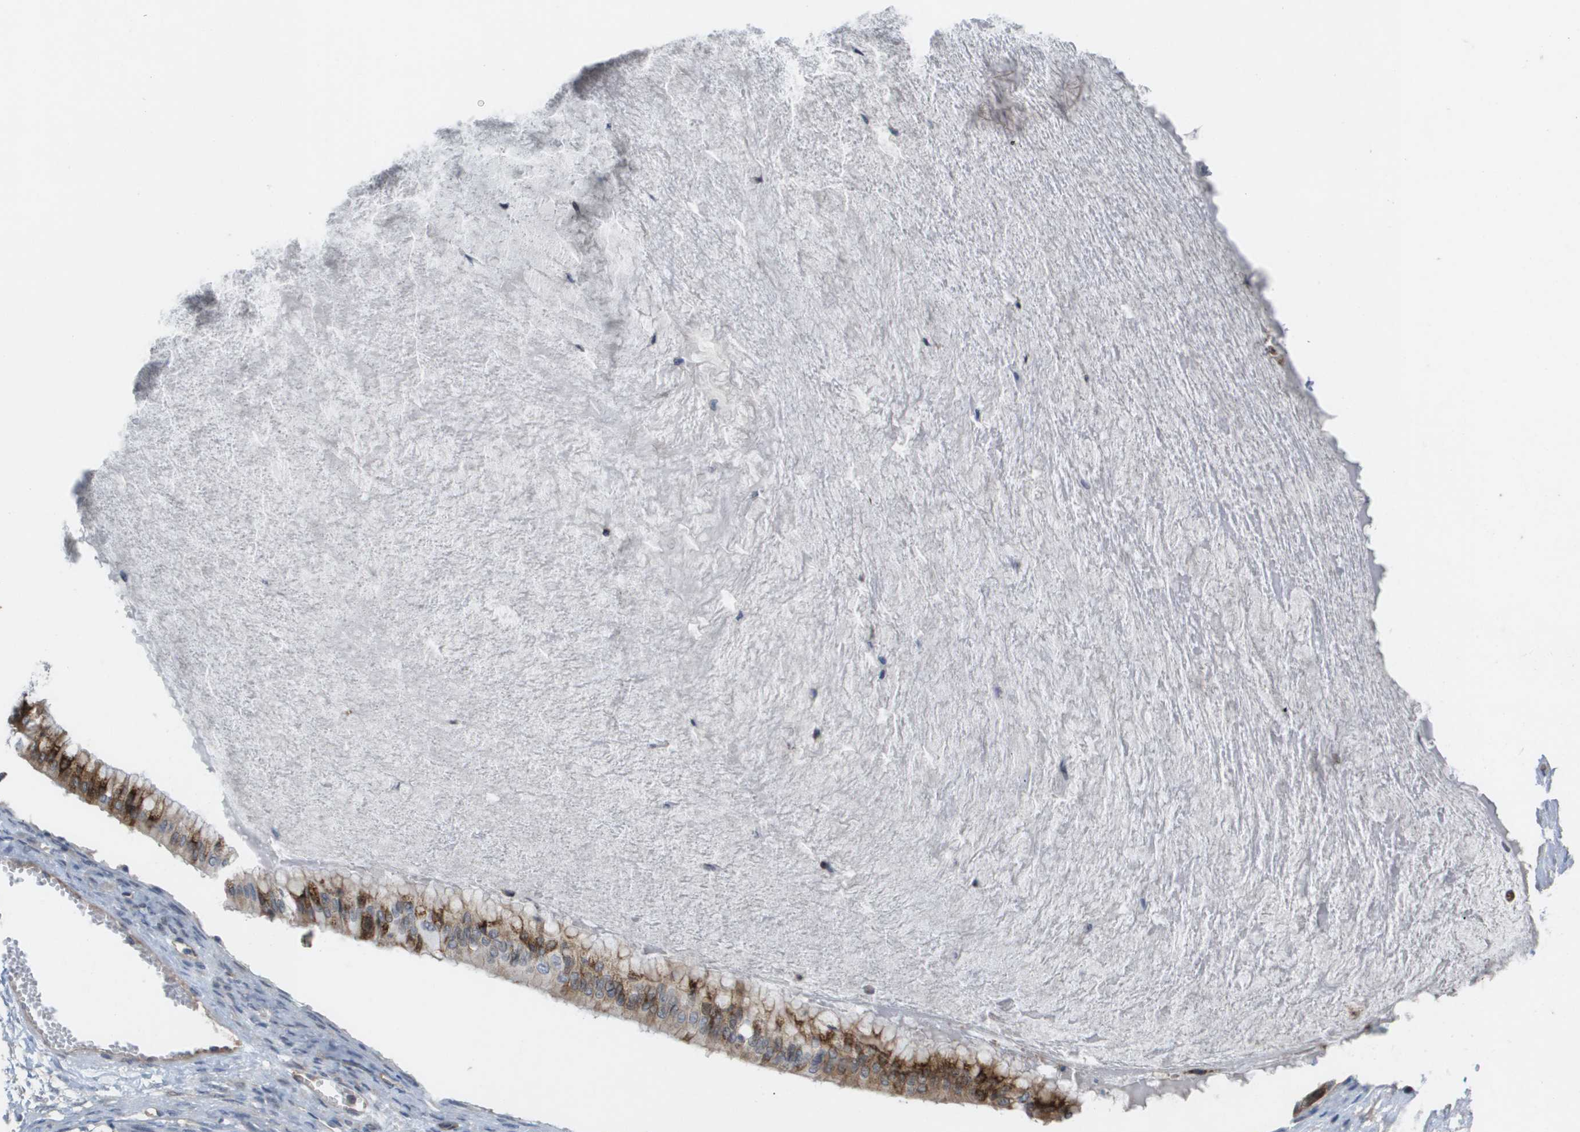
{"staining": {"intensity": "moderate", "quantity": ">75%", "location": "cytoplasmic/membranous"}, "tissue": "ovarian cancer", "cell_type": "Tumor cells", "image_type": "cancer", "snomed": [{"axis": "morphology", "description": "Cystadenocarcinoma, mucinous, NOS"}, {"axis": "topography", "description": "Ovary"}], "caption": "Protein staining by IHC displays moderate cytoplasmic/membranous positivity in approximately >75% of tumor cells in ovarian cancer.", "gene": "MTARC2", "patient": {"sex": "female", "age": 57}}